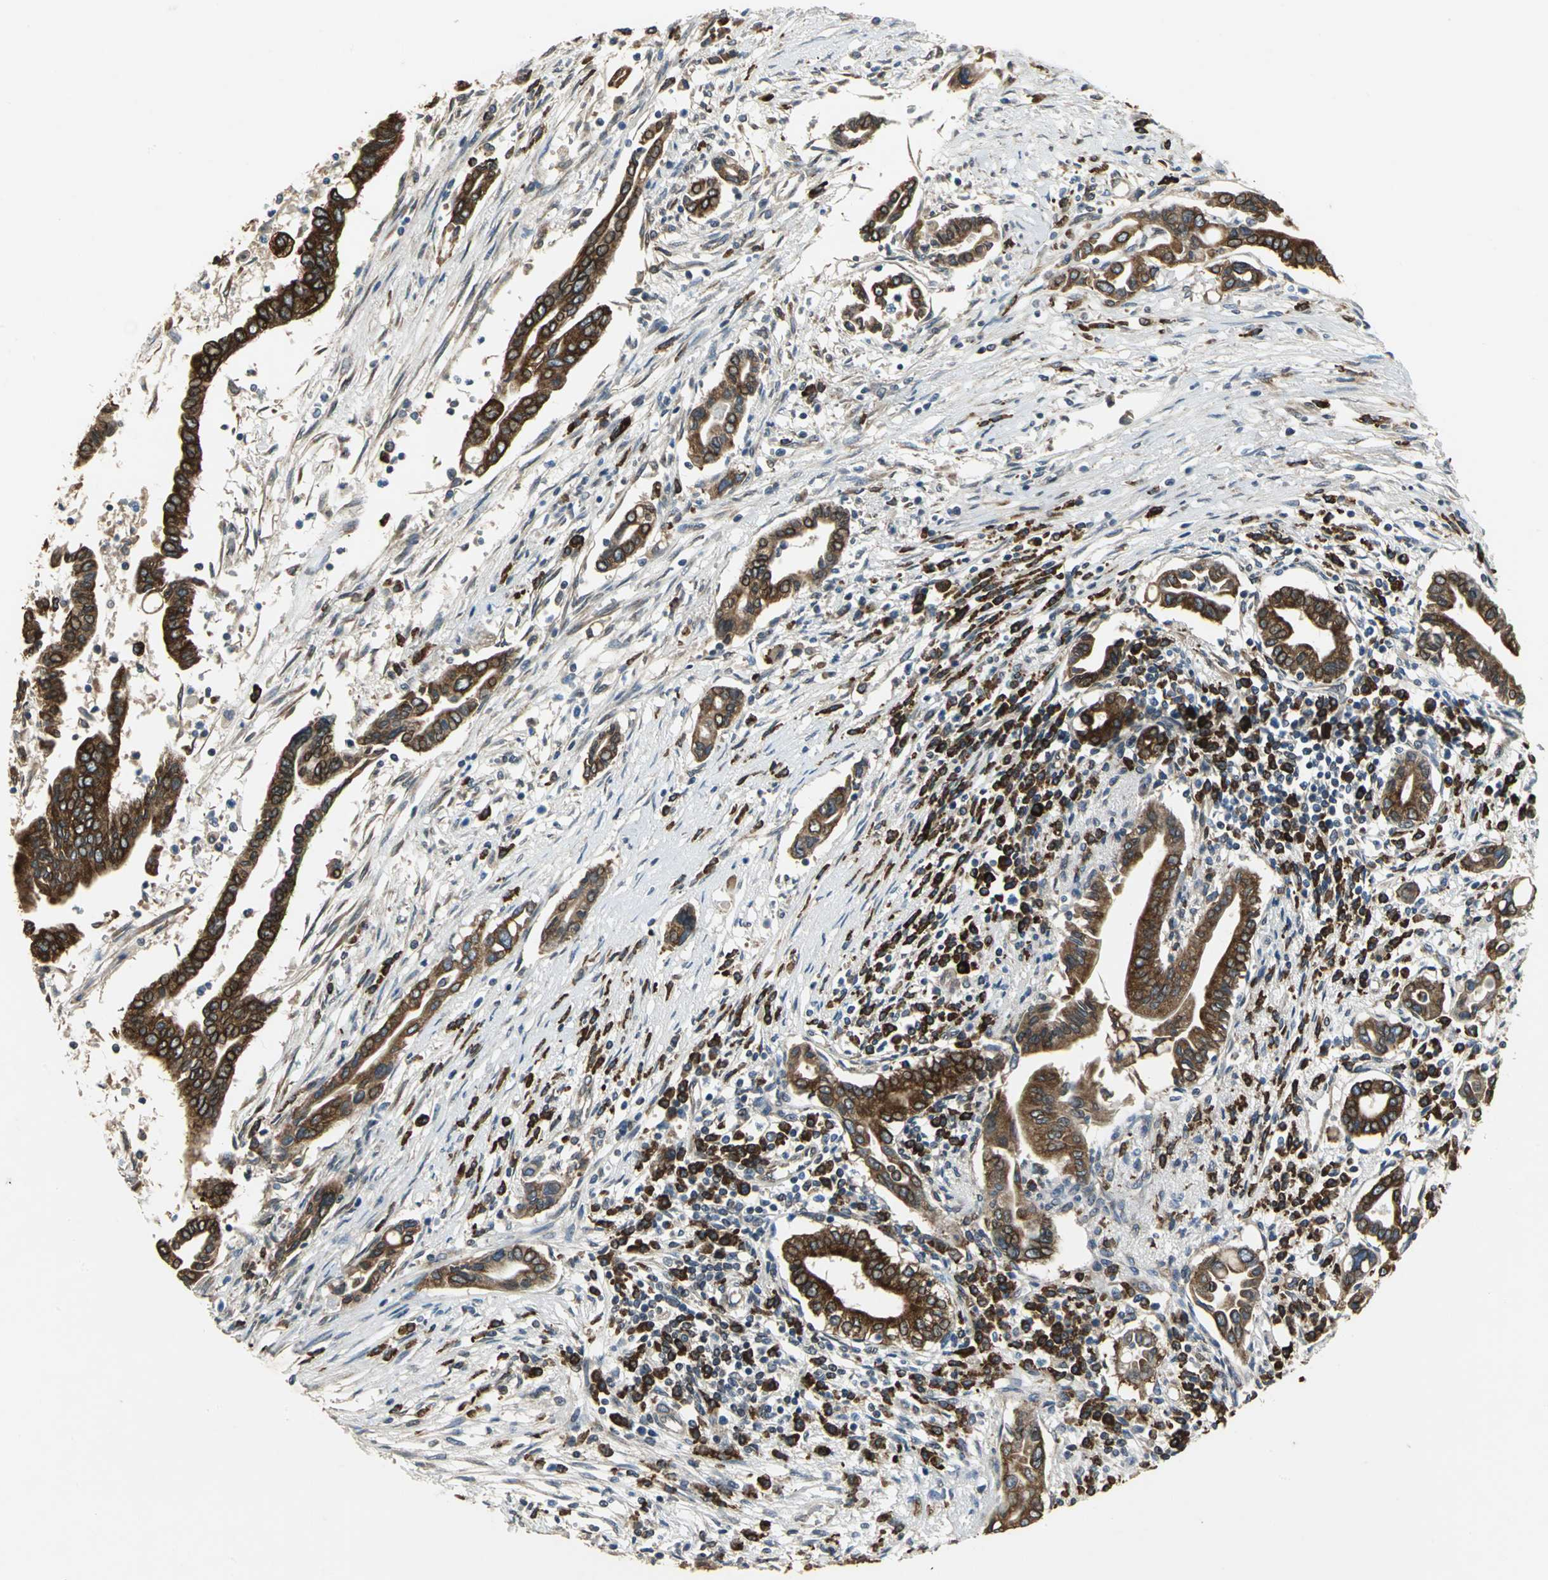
{"staining": {"intensity": "strong", "quantity": ">75%", "location": "cytoplasmic/membranous"}, "tissue": "pancreatic cancer", "cell_type": "Tumor cells", "image_type": "cancer", "snomed": [{"axis": "morphology", "description": "Adenocarcinoma, NOS"}, {"axis": "topography", "description": "Pancreas"}], "caption": "Adenocarcinoma (pancreatic) stained with IHC reveals strong cytoplasmic/membranous positivity in about >75% of tumor cells.", "gene": "SYVN1", "patient": {"sex": "female", "age": 57}}